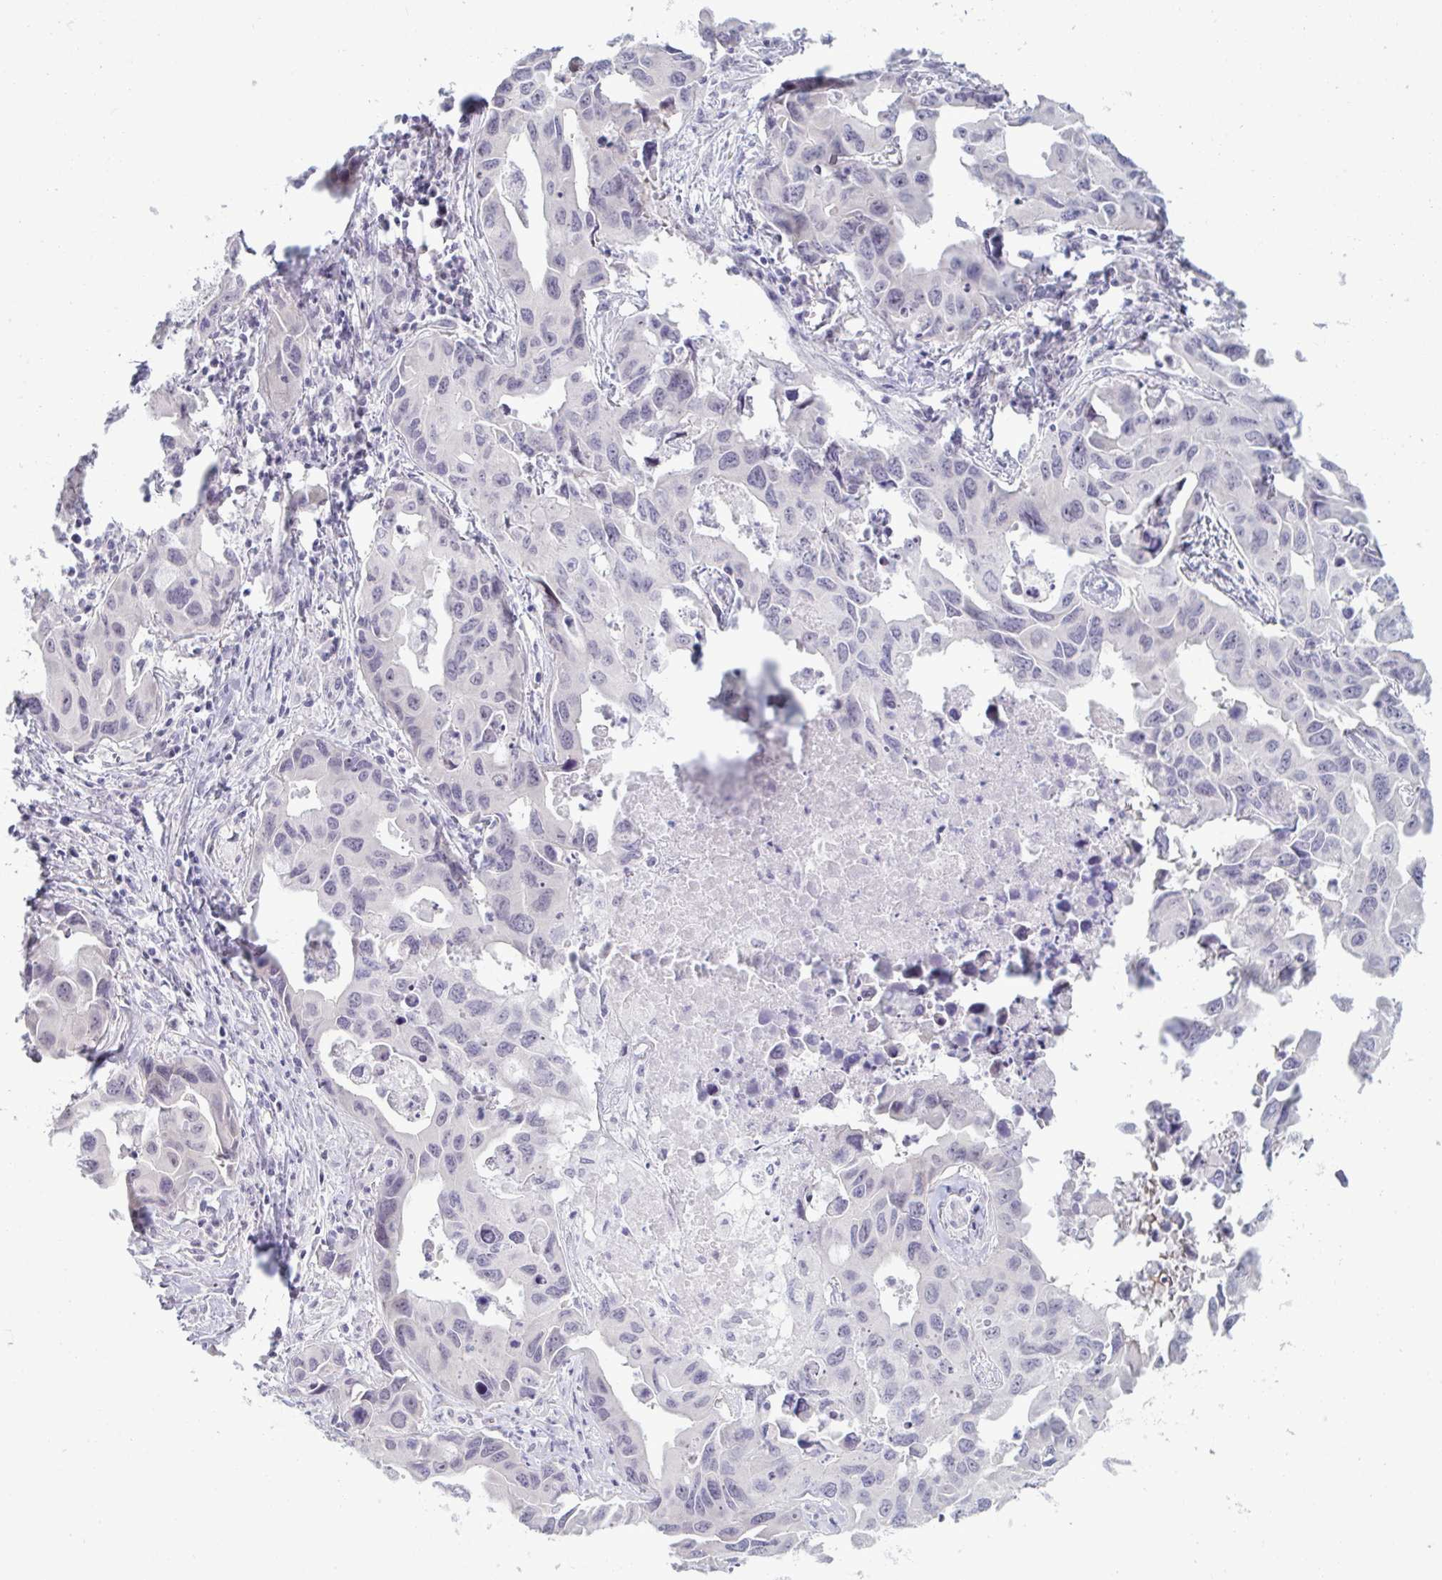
{"staining": {"intensity": "negative", "quantity": "none", "location": "none"}, "tissue": "lung cancer", "cell_type": "Tumor cells", "image_type": "cancer", "snomed": [{"axis": "morphology", "description": "Adenocarcinoma, NOS"}, {"axis": "topography", "description": "Lung"}], "caption": "IHC photomicrograph of neoplastic tissue: human lung adenocarcinoma stained with DAB displays no significant protein expression in tumor cells. (DAB immunohistochemistry, high magnification).", "gene": "RNASEH1", "patient": {"sex": "male", "age": 64}}